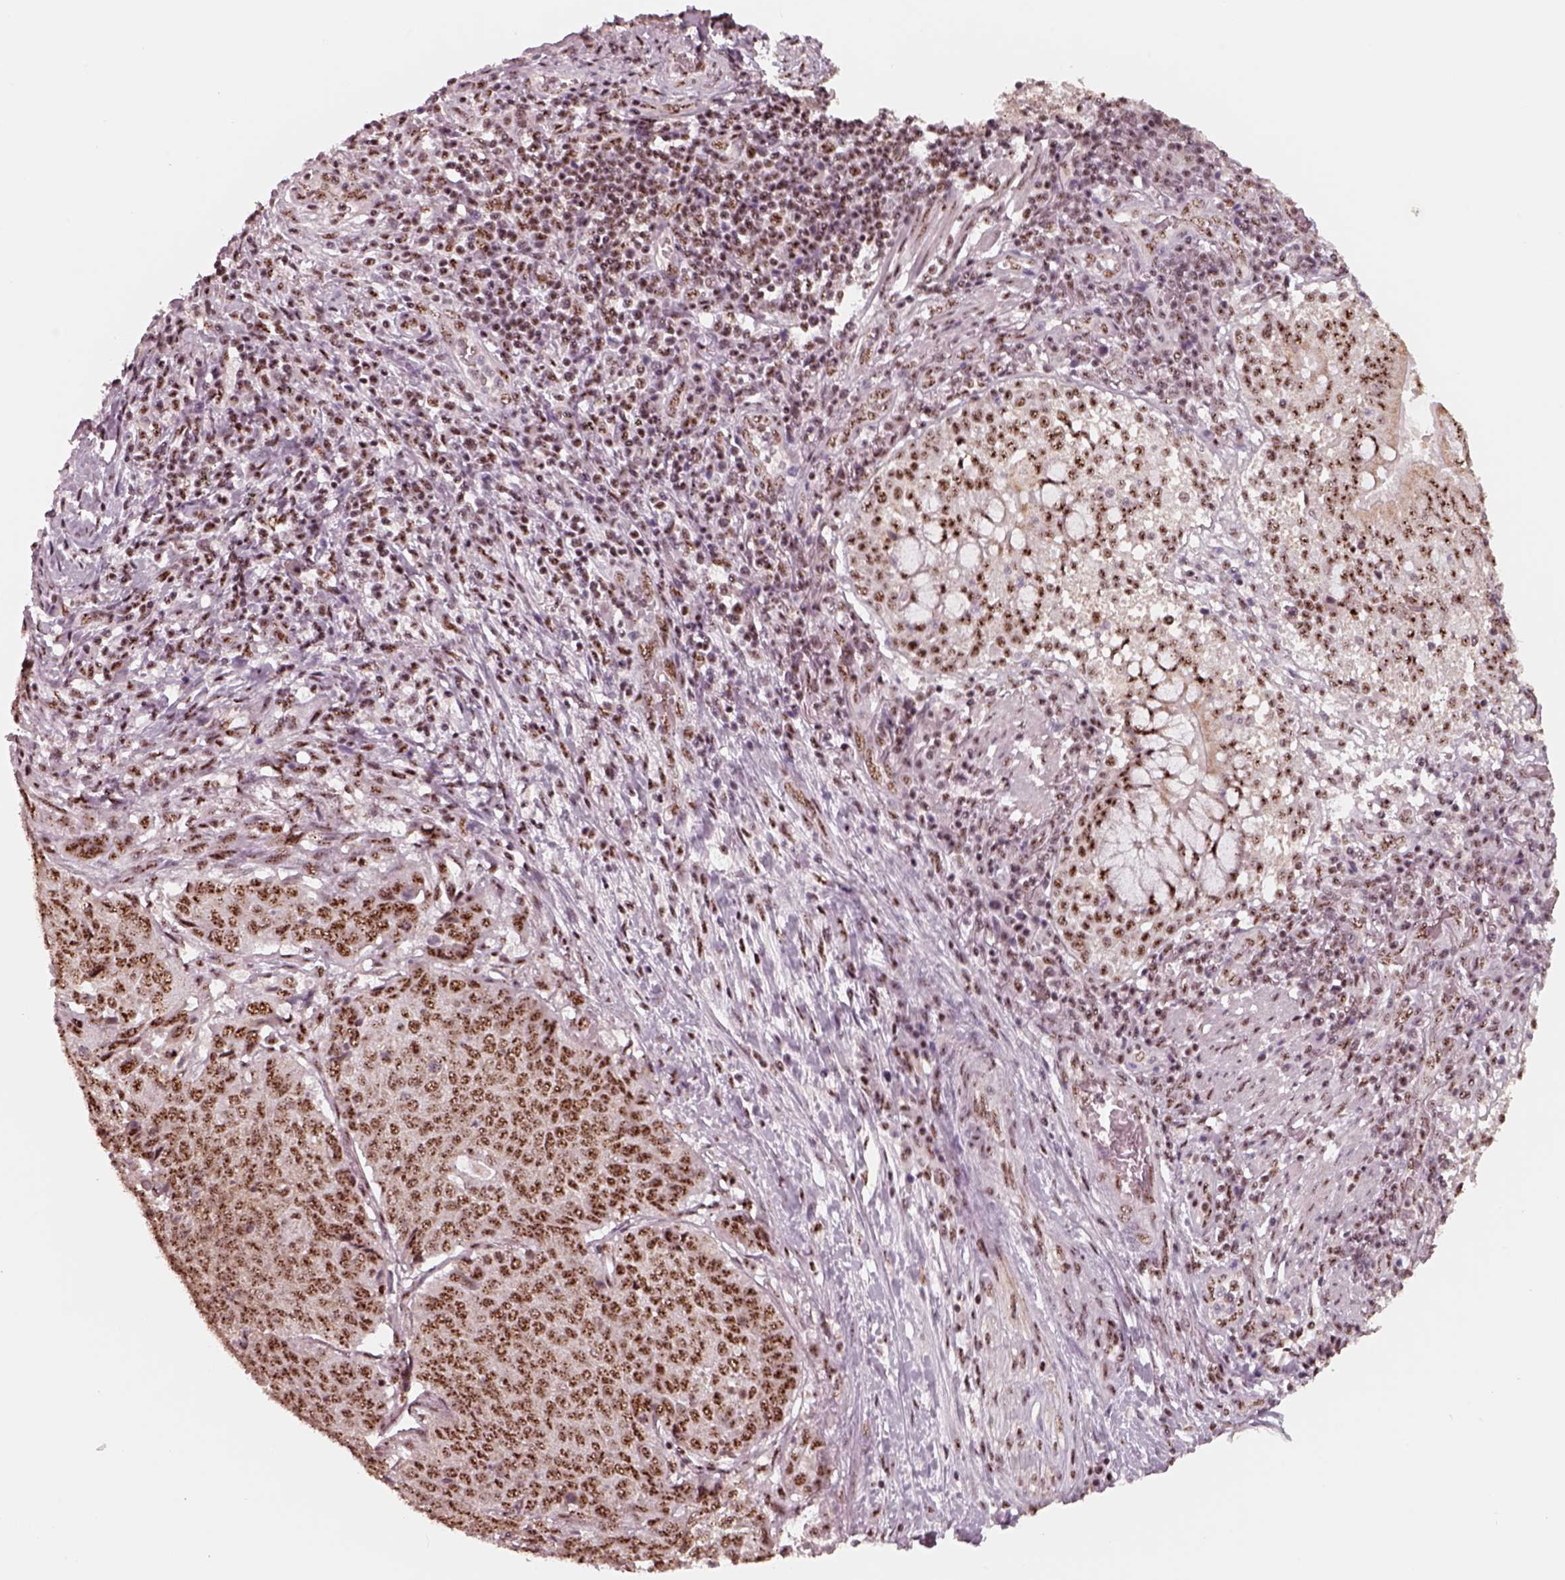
{"staining": {"intensity": "strong", "quantity": ">75%", "location": "nuclear"}, "tissue": "lung cancer", "cell_type": "Tumor cells", "image_type": "cancer", "snomed": [{"axis": "morphology", "description": "Normal tissue, NOS"}, {"axis": "morphology", "description": "Squamous cell carcinoma, NOS"}, {"axis": "topography", "description": "Bronchus"}, {"axis": "topography", "description": "Lung"}], "caption": "Lung cancer (squamous cell carcinoma) stained with a protein marker exhibits strong staining in tumor cells.", "gene": "ATXN7L3", "patient": {"sex": "male", "age": 64}}